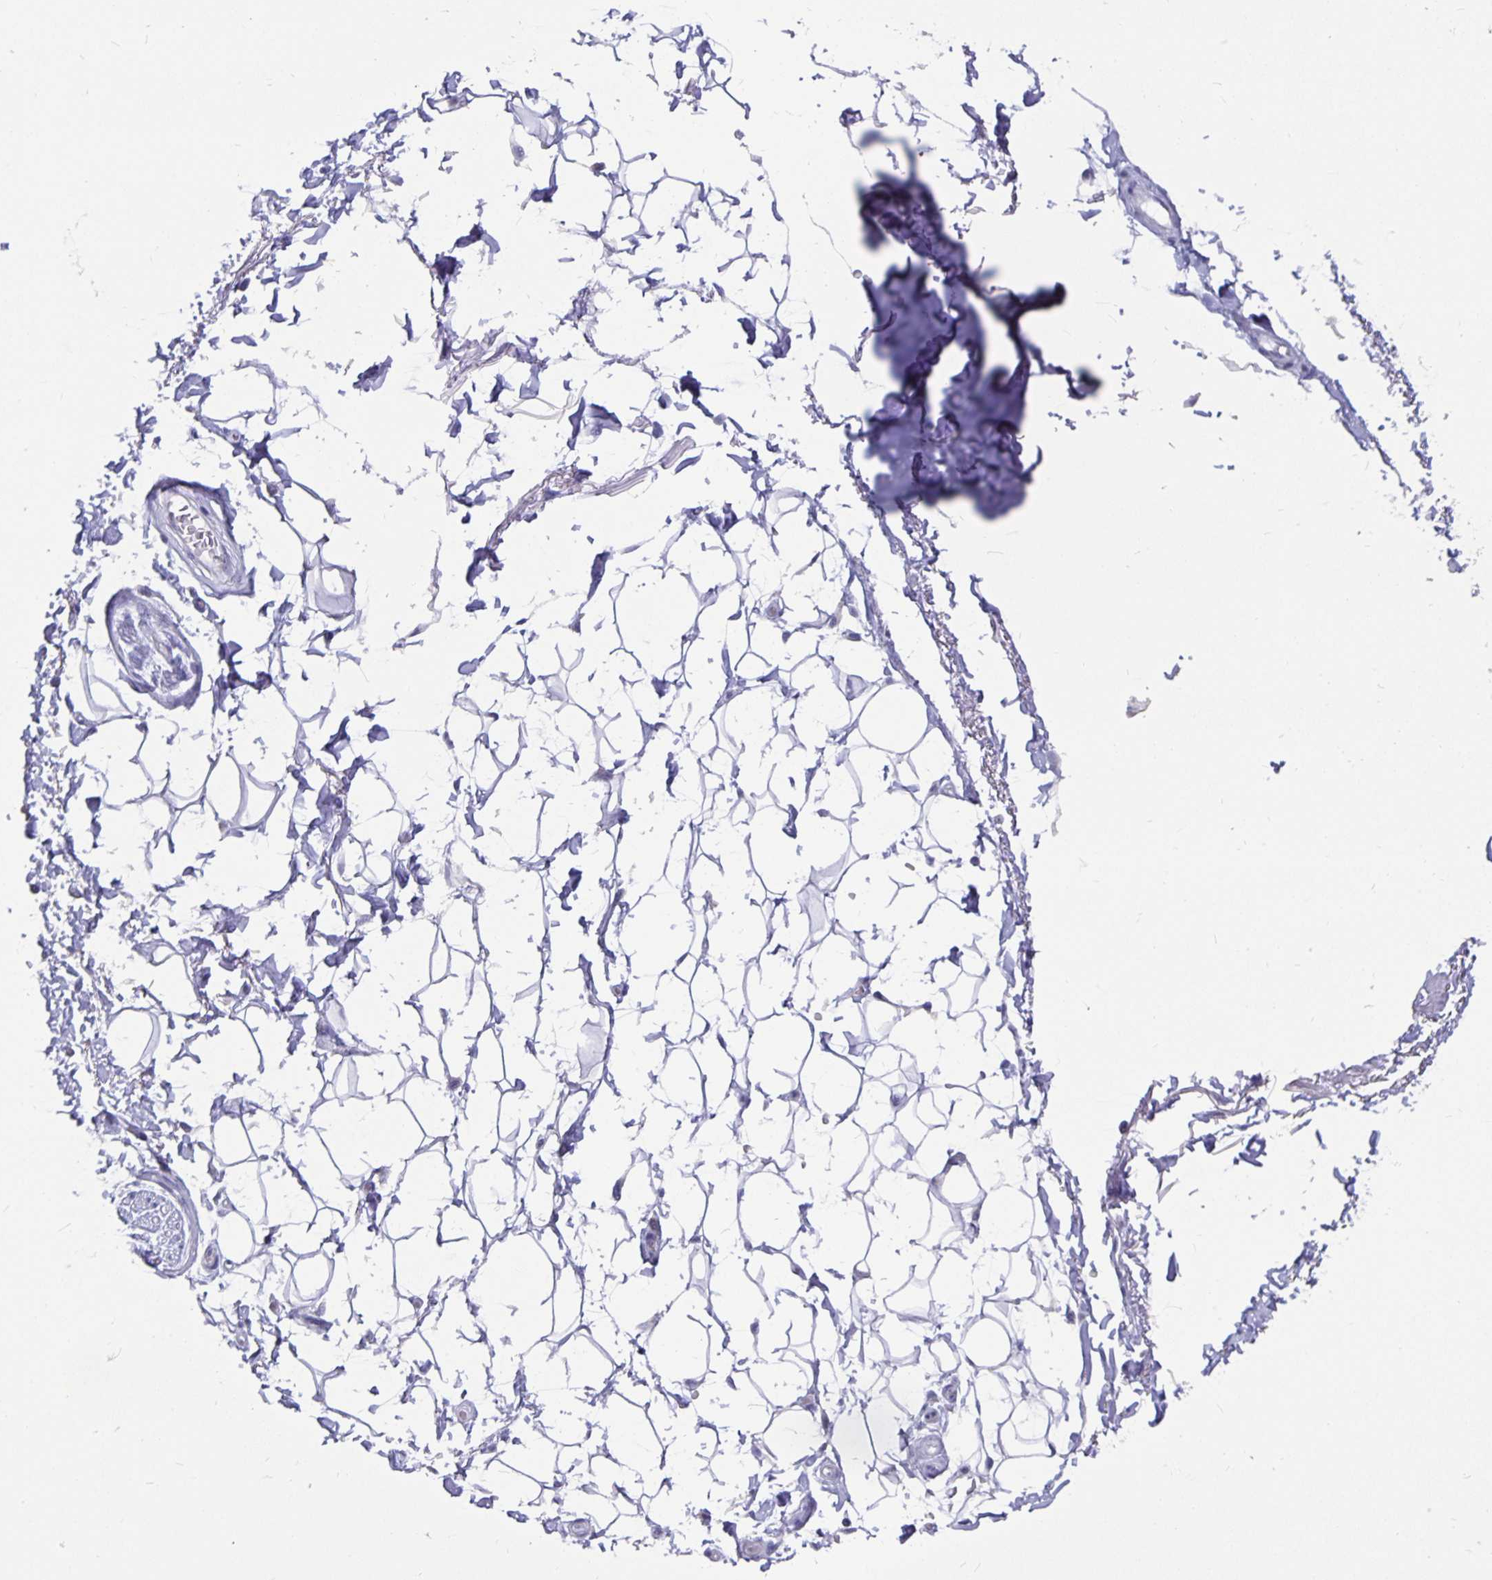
{"staining": {"intensity": "negative", "quantity": "none", "location": "none"}, "tissue": "adipose tissue", "cell_type": "Adipocytes", "image_type": "normal", "snomed": [{"axis": "morphology", "description": "Normal tissue, NOS"}, {"axis": "topography", "description": "Anal"}, {"axis": "topography", "description": "Peripheral nerve tissue"}], "caption": "The photomicrograph displays no significant positivity in adipocytes of adipose tissue.", "gene": "OLIG2", "patient": {"sex": "male", "age": 51}}